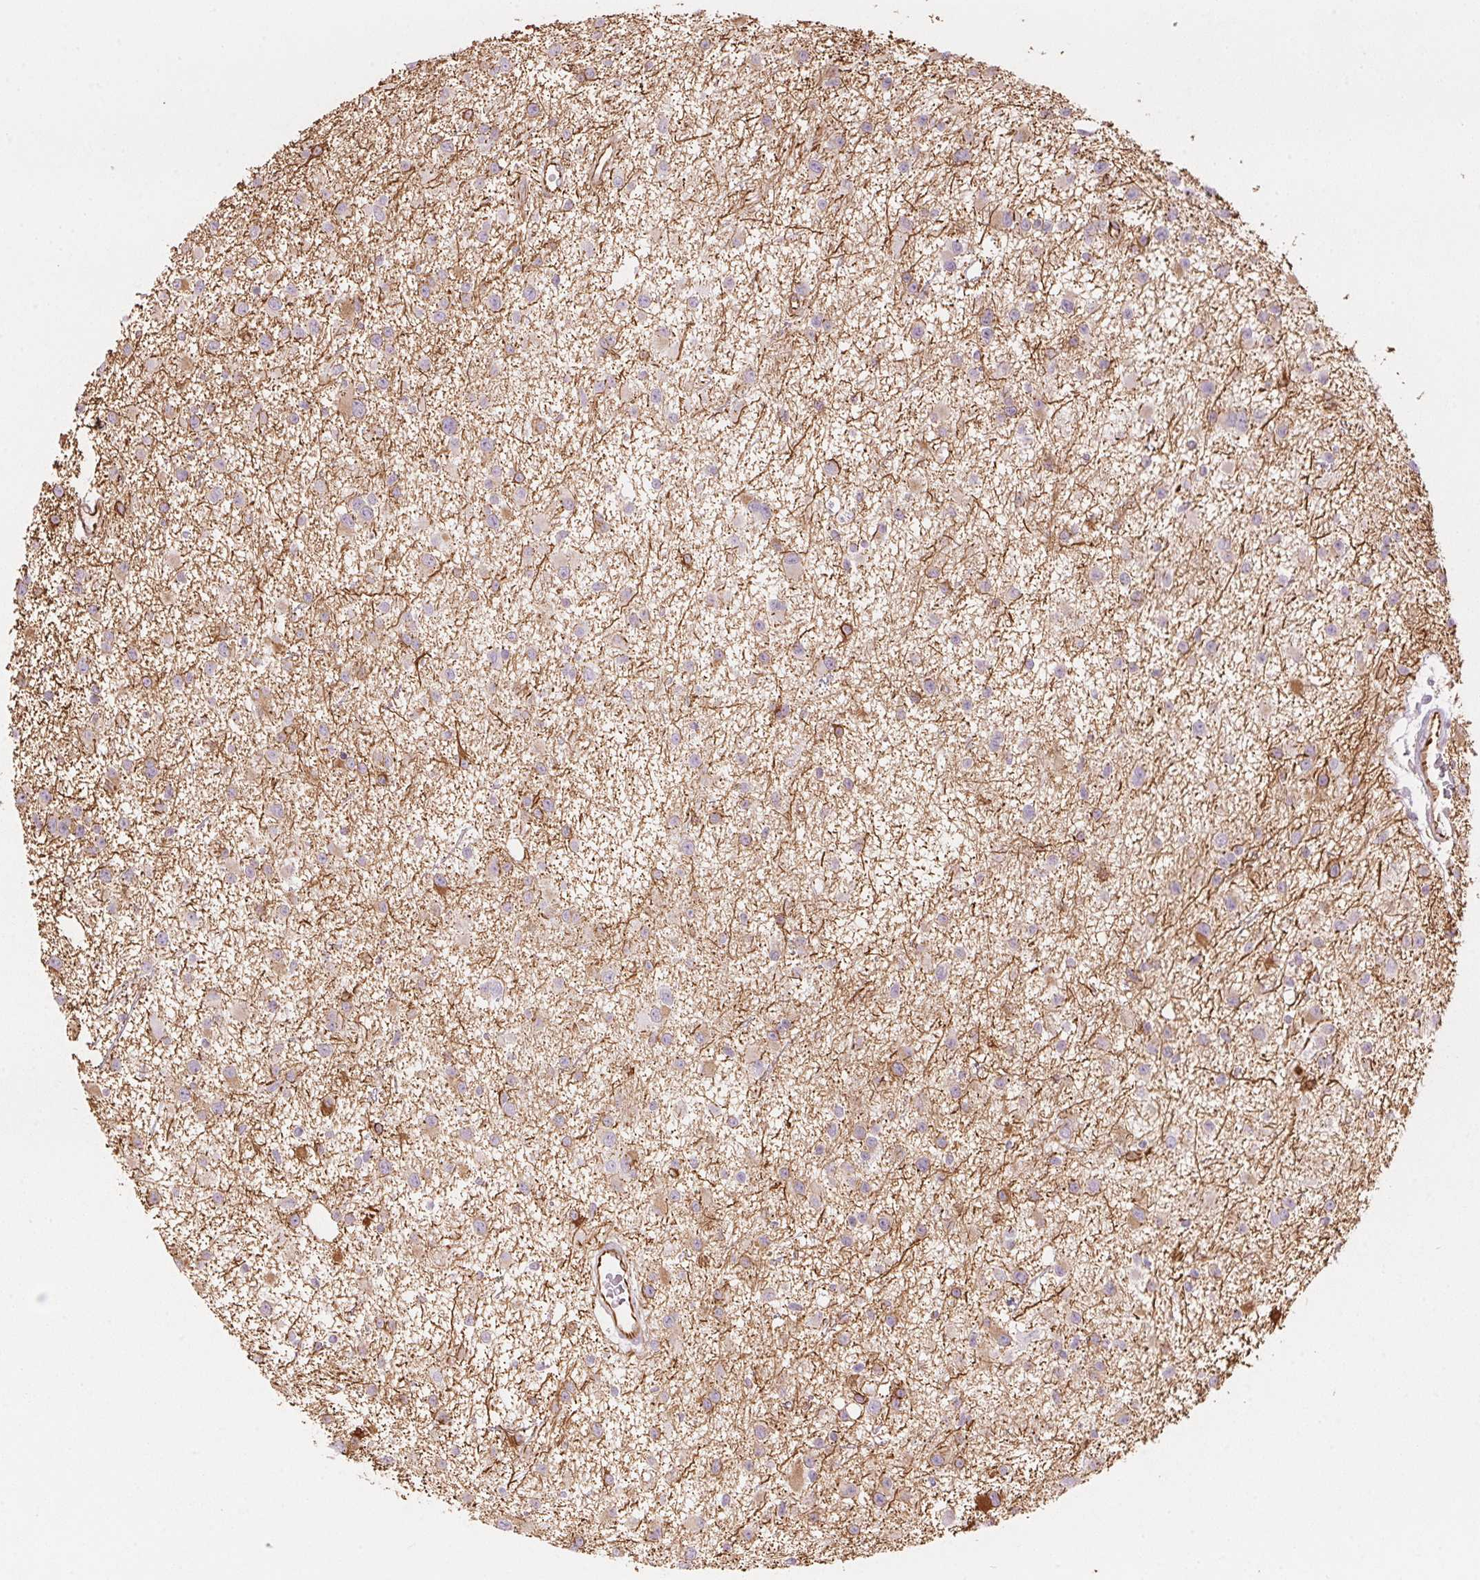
{"staining": {"intensity": "moderate", "quantity": "25%-75%", "location": "cytoplasmic/membranous"}, "tissue": "glioma", "cell_type": "Tumor cells", "image_type": "cancer", "snomed": [{"axis": "morphology", "description": "Glioma, malignant, Low grade"}, {"axis": "topography", "description": "Brain"}], "caption": "High-power microscopy captured an immunohistochemistry (IHC) micrograph of malignant low-grade glioma, revealing moderate cytoplasmic/membranous expression in about 25%-75% of tumor cells.", "gene": "CLPS", "patient": {"sex": "male", "age": 43}}